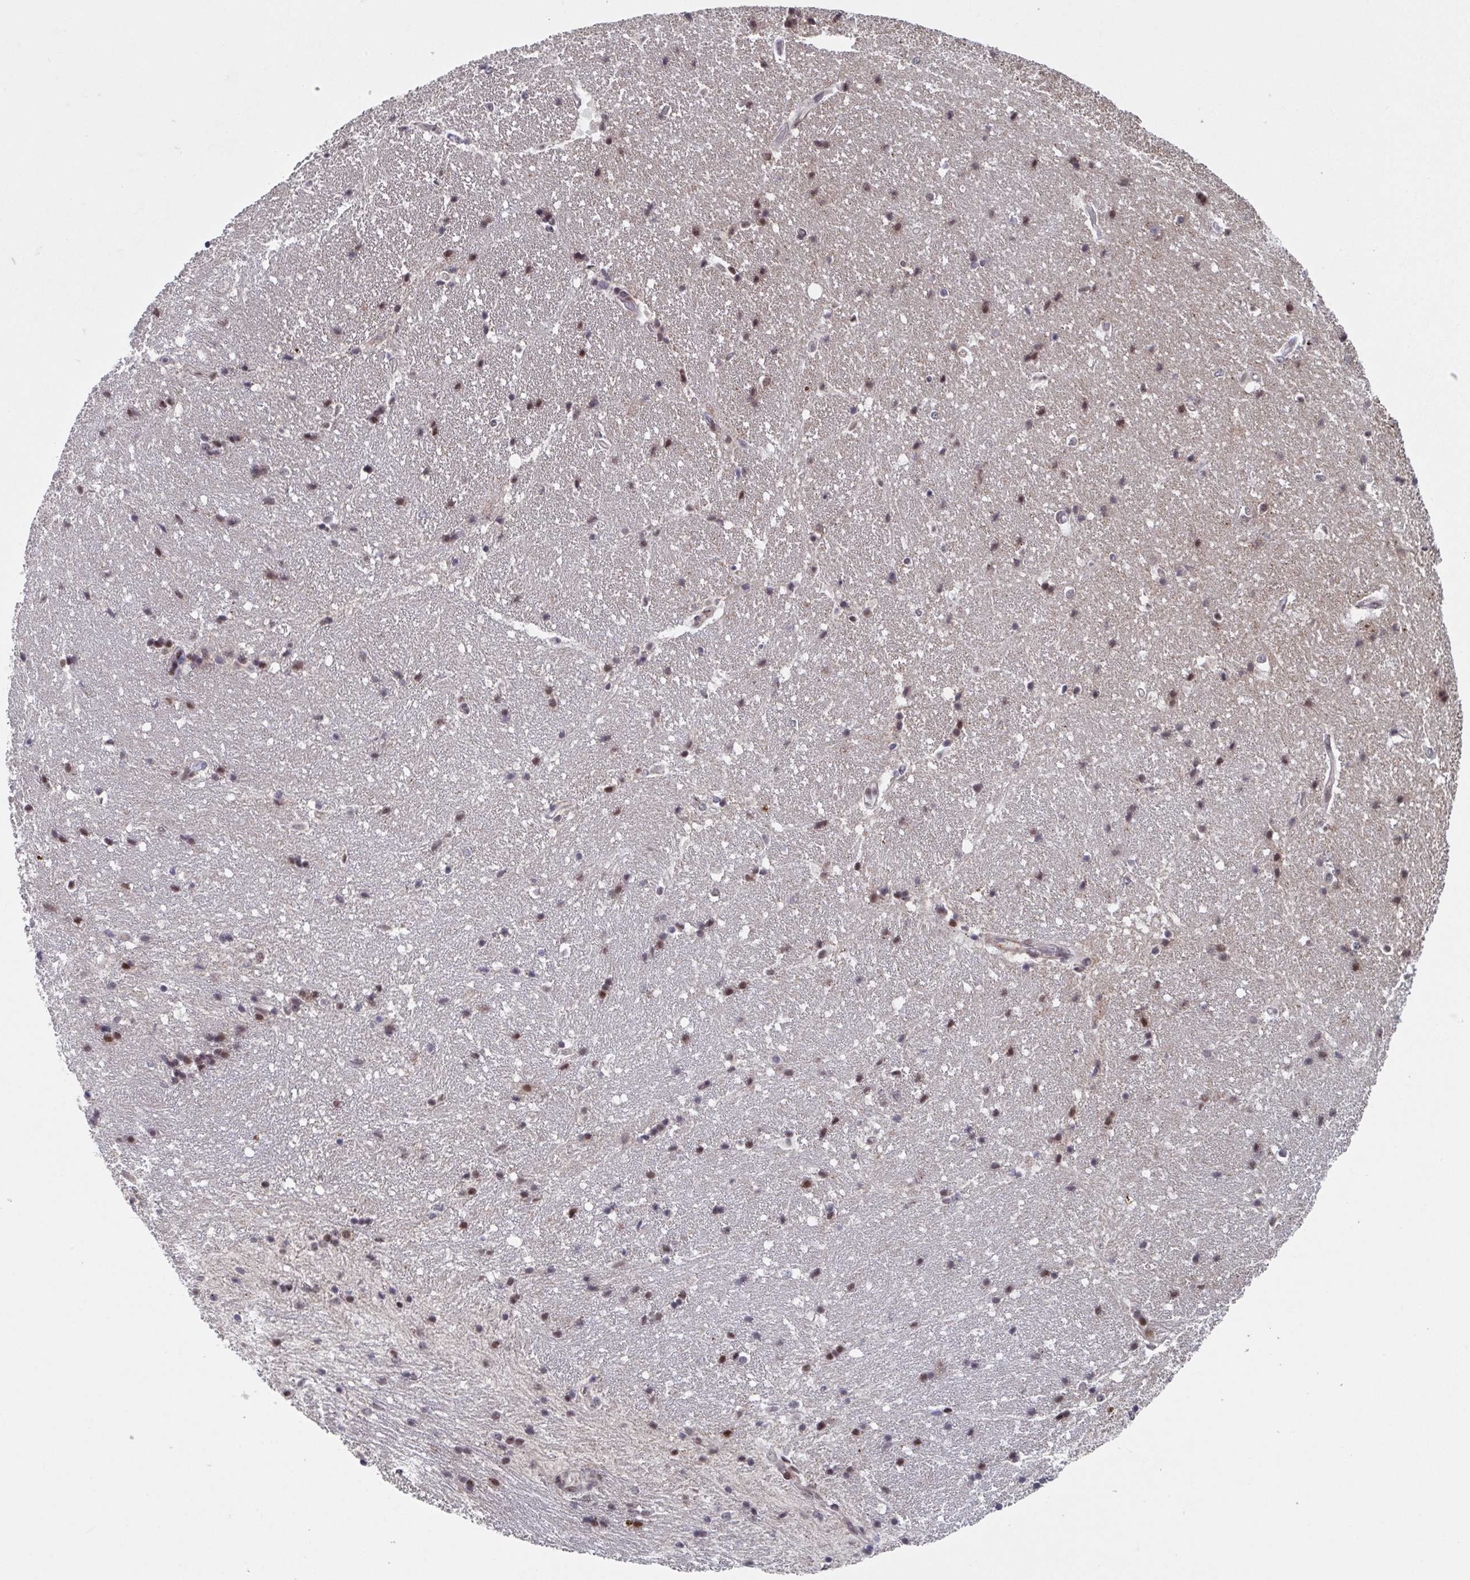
{"staining": {"intensity": "moderate", "quantity": "25%-75%", "location": "nuclear"}, "tissue": "hippocampus", "cell_type": "Glial cells", "image_type": "normal", "snomed": [{"axis": "morphology", "description": "Normal tissue, NOS"}, {"axis": "topography", "description": "Hippocampus"}], "caption": "Unremarkable hippocampus reveals moderate nuclear expression in about 25%-75% of glial cells, visualized by immunohistochemistry. (IHC, brightfield microscopy, high magnification).", "gene": "RNF212", "patient": {"sex": "male", "age": 63}}